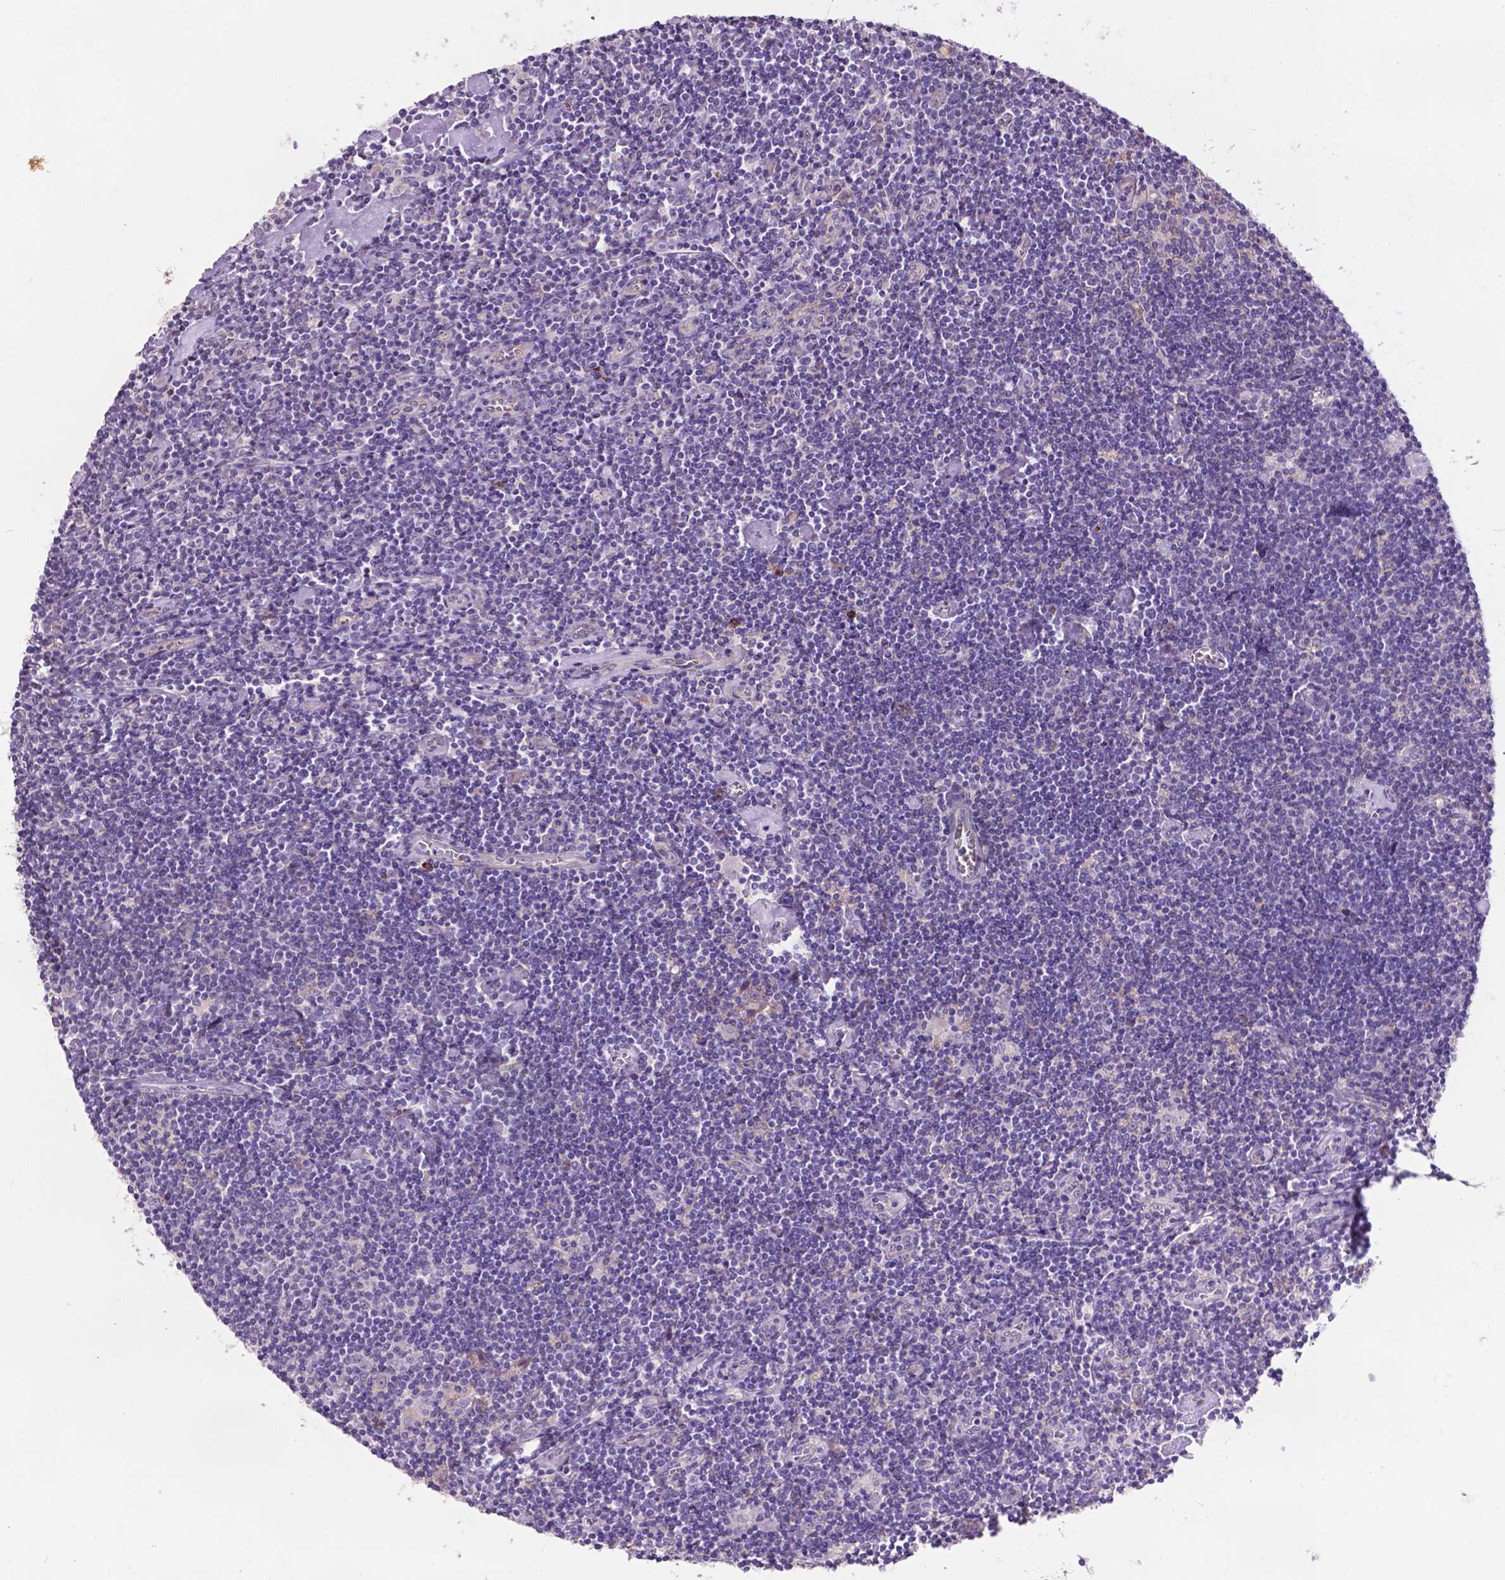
{"staining": {"intensity": "negative", "quantity": "none", "location": "none"}, "tissue": "lymphoma", "cell_type": "Tumor cells", "image_type": "cancer", "snomed": [{"axis": "morphology", "description": "Hodgkin's disease, NOS"}, {"axis": "topography", "description": "Lymph node"}], "caption": "This is a photomicrograph of IHC staining of lymphoma, which shows no expression in tumor cells.", "gene": "PLSCR1", "patient": {"sex": "male", "age": 40}}